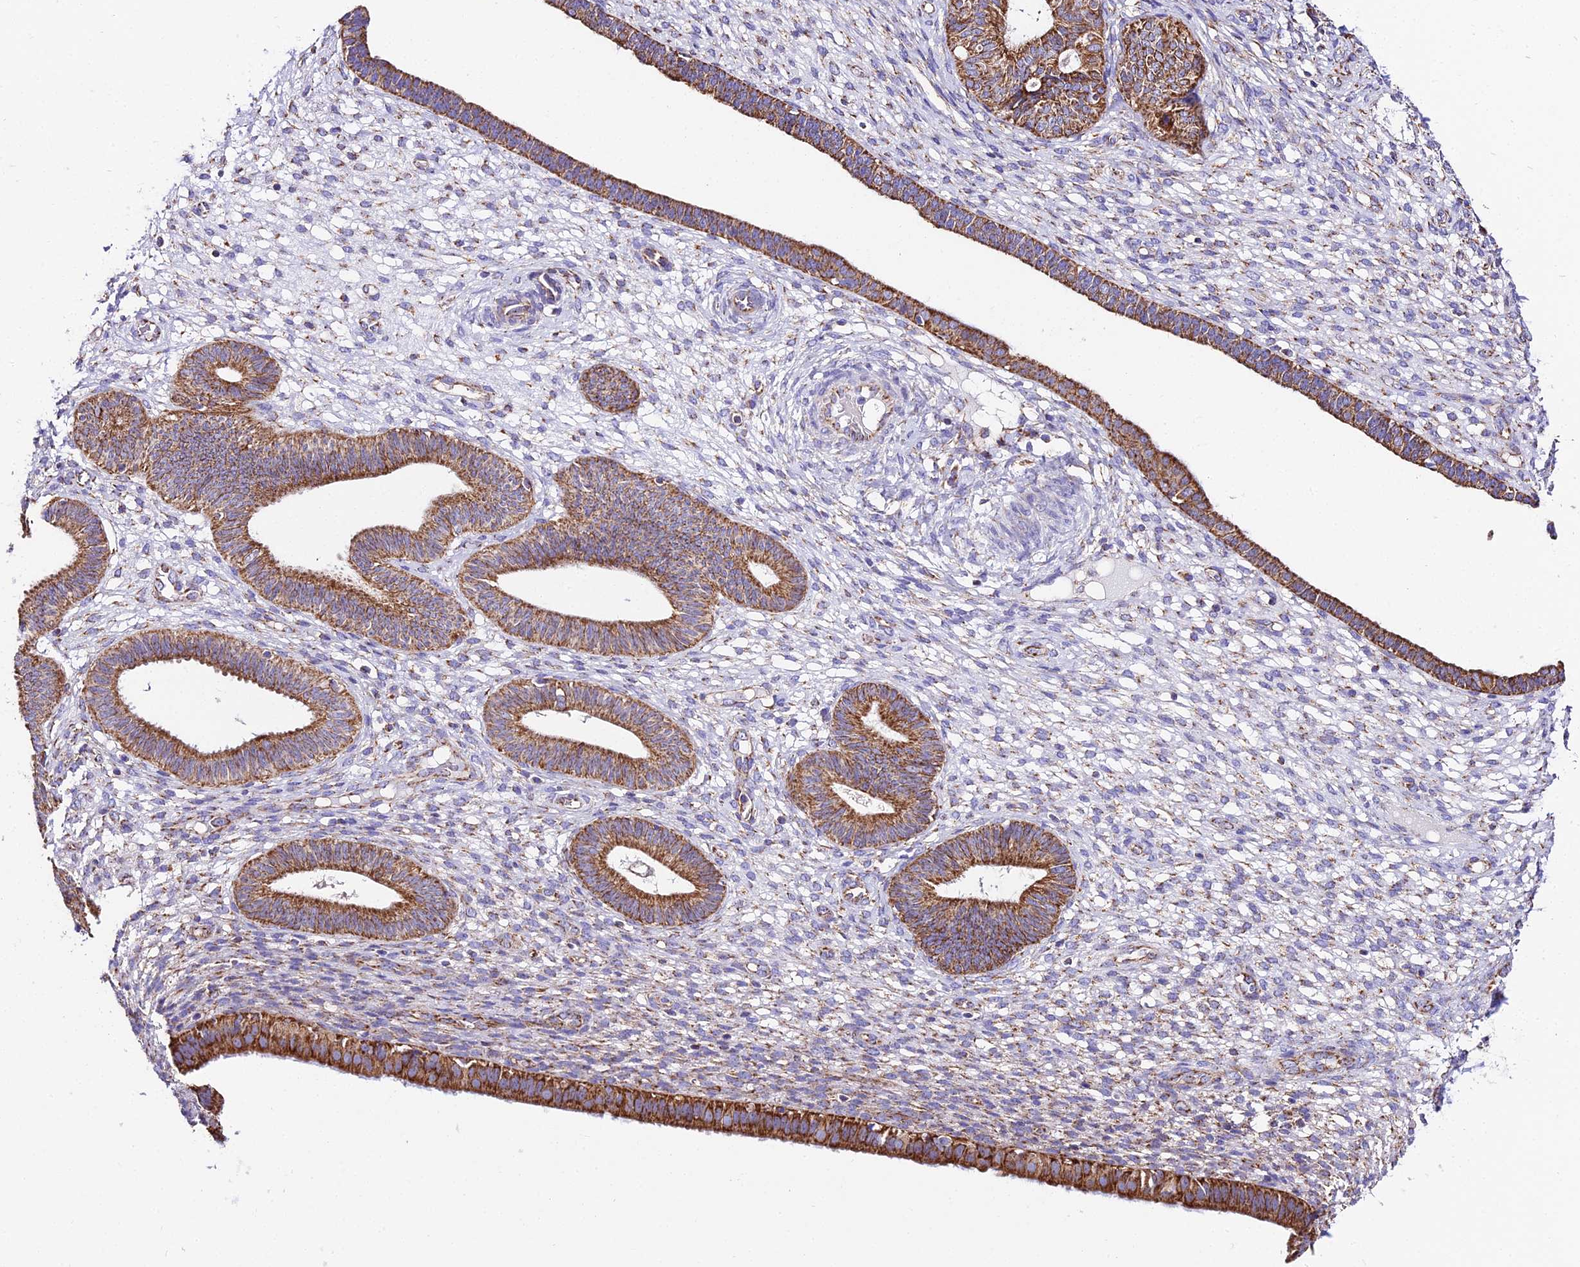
{"staining": {"intensity": "moderate", "quantity": "<25%", "location": "cytoplasmic/membranous"}, "tissue": "endometrium", "cell_type": "Cells in endometrial stroma", "image_type": "normal", "snomed": [{"axis": "morphology", "description": "Normal tissue, NOS"}, {"axis": "topography", "description": "Endometrium"}], "caption": "Protein expression analysis of benign endometrium reveals moderate cytoplasmic/membranous positivity in approximately <25% of cells in endometrial stroma. The protein of interest is shown in brown color, while the nuclei are stained blue.", "gene": "OCIAD1", "patient": {"sex": "female", "age": 61}}